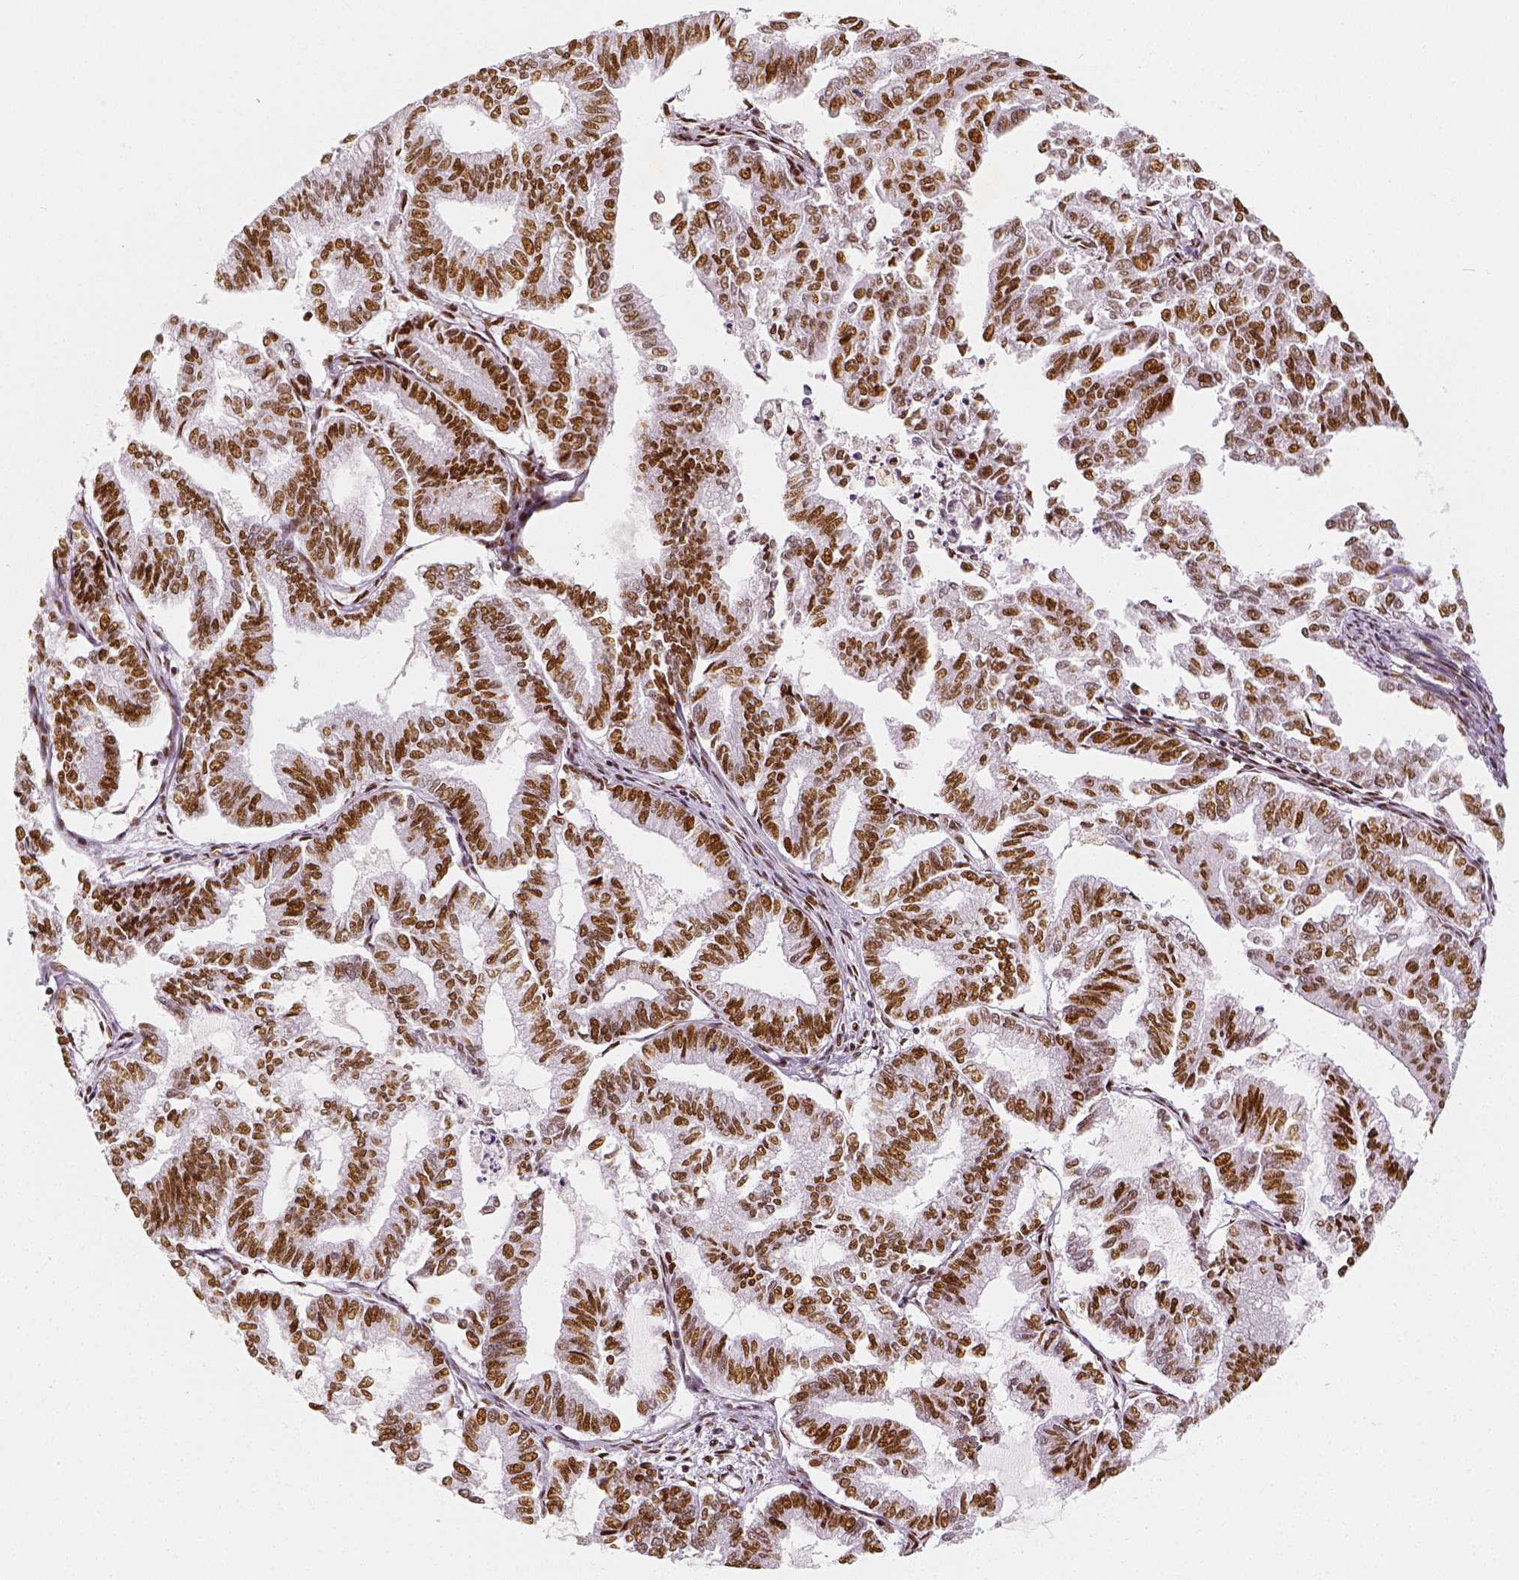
{"staining": {"intensity": "moderate", "quantity": ">75%", "location": "nuclear"}, "tissue": "endometrial cancer", "cell_type": "Tumor cells", "image_type": "cancer", "snomed": [{"axis": "morphology", "description": "Adenocarcinoma, NOS"}, {"axis": "topography", "description": "Endometrium"}], "caption": "Endometrial adenocarcinoma stained with a protein marker demonstrates moderate staining in tumor cells.", "gene": "KDM5B", "patient": {"sex": "female", "age": 79}}